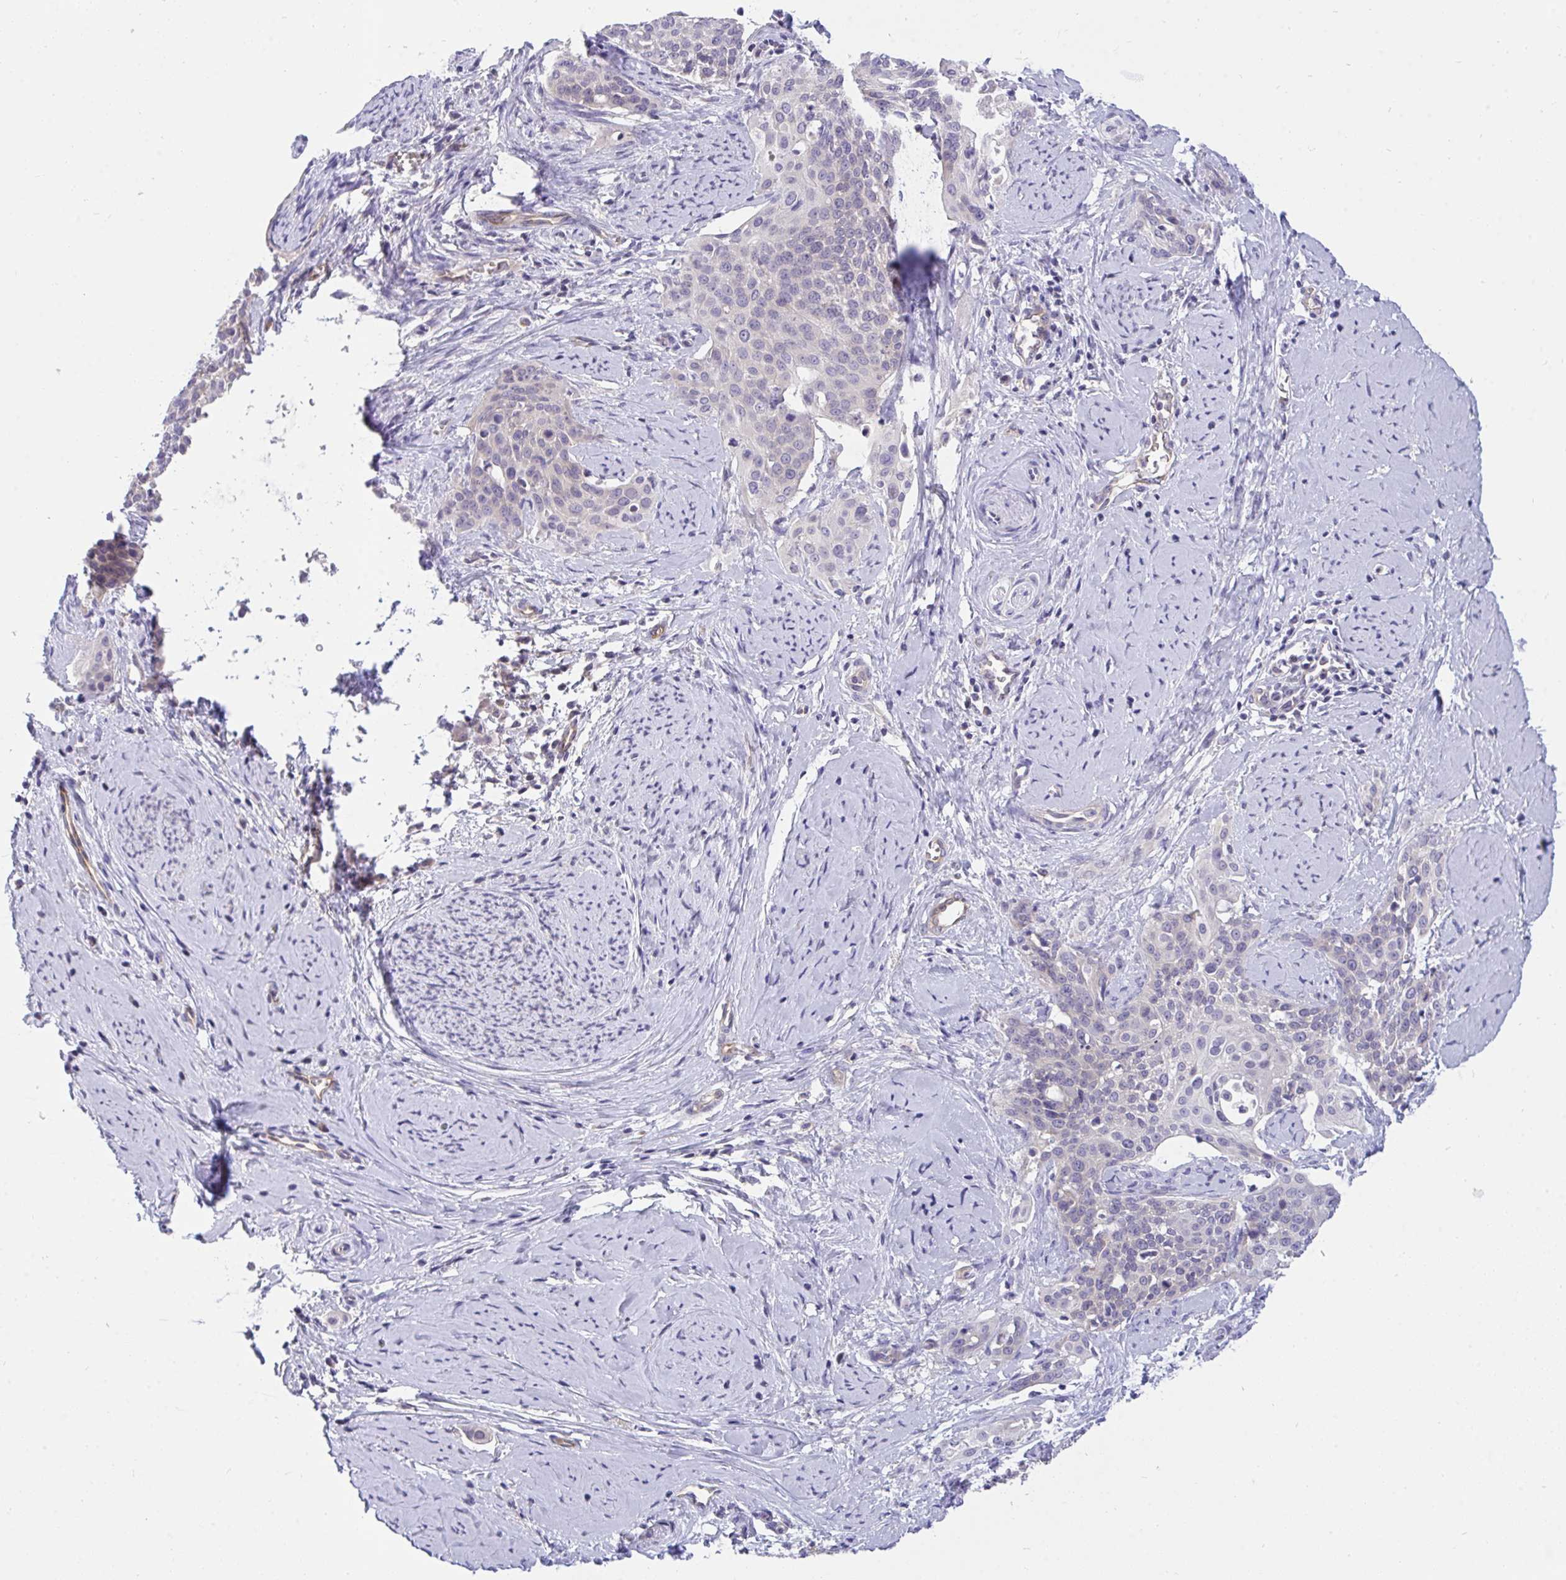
{"staining": {"intensity": "negative", "quantity": "none", "location": "none"}, "tissue": "cervical cancer", "cell_type": "Tumor cells", "image_type": "cancer", "snomed": [{"axis": "morphology", "description": "Squamous cell carcinoma, NOS"}, {"axis": "topography", "description": "Cervix"}], "caption": "The IHC histopathology image has no significant expression in tumor cells of cervical squamous cell carcinoma tissue. Nuclei are stained in blue.", "gene": "C19orf54", "patient": {"sex": "female", "age": 44}}